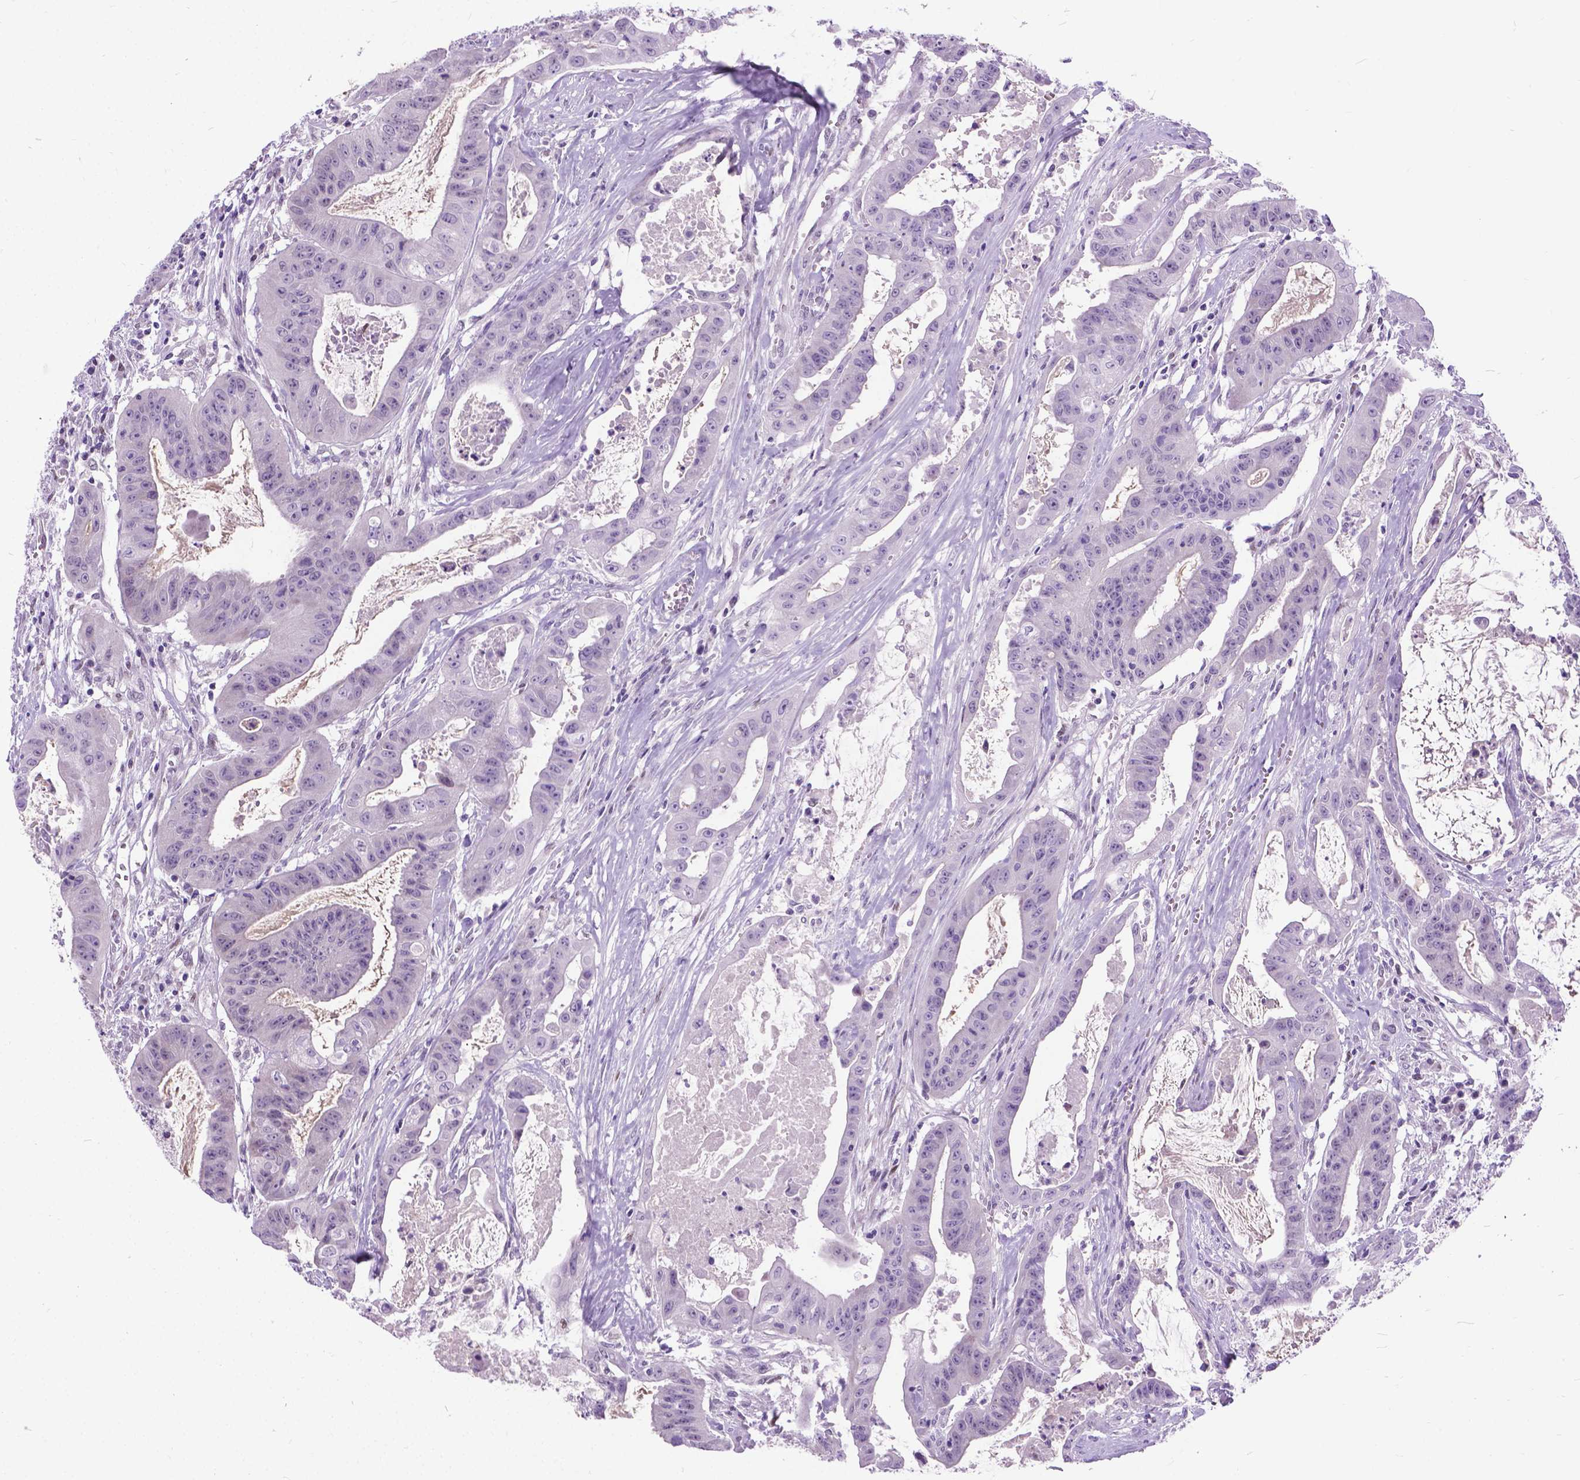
{"staining": {"intensity": "negative", "quantity": "none", "location": "none"}, "tissue": "colorectal cancer", "cell_type": "Tumor cells", "image_type": "cancer", "snomed": [{"axis": "morphology", "description": "Adenocarcinoma, NOS"}, {"axis": "topography", "description": "Colon"}], "caption": "Photomicrograph shows no protein expression in tumor cells of adenocarcinoma (colorectal) tissue. Nuclei are stained in blue.", "gene": "APCDD1L", "patient": {"sex": "male", "age": 33}}